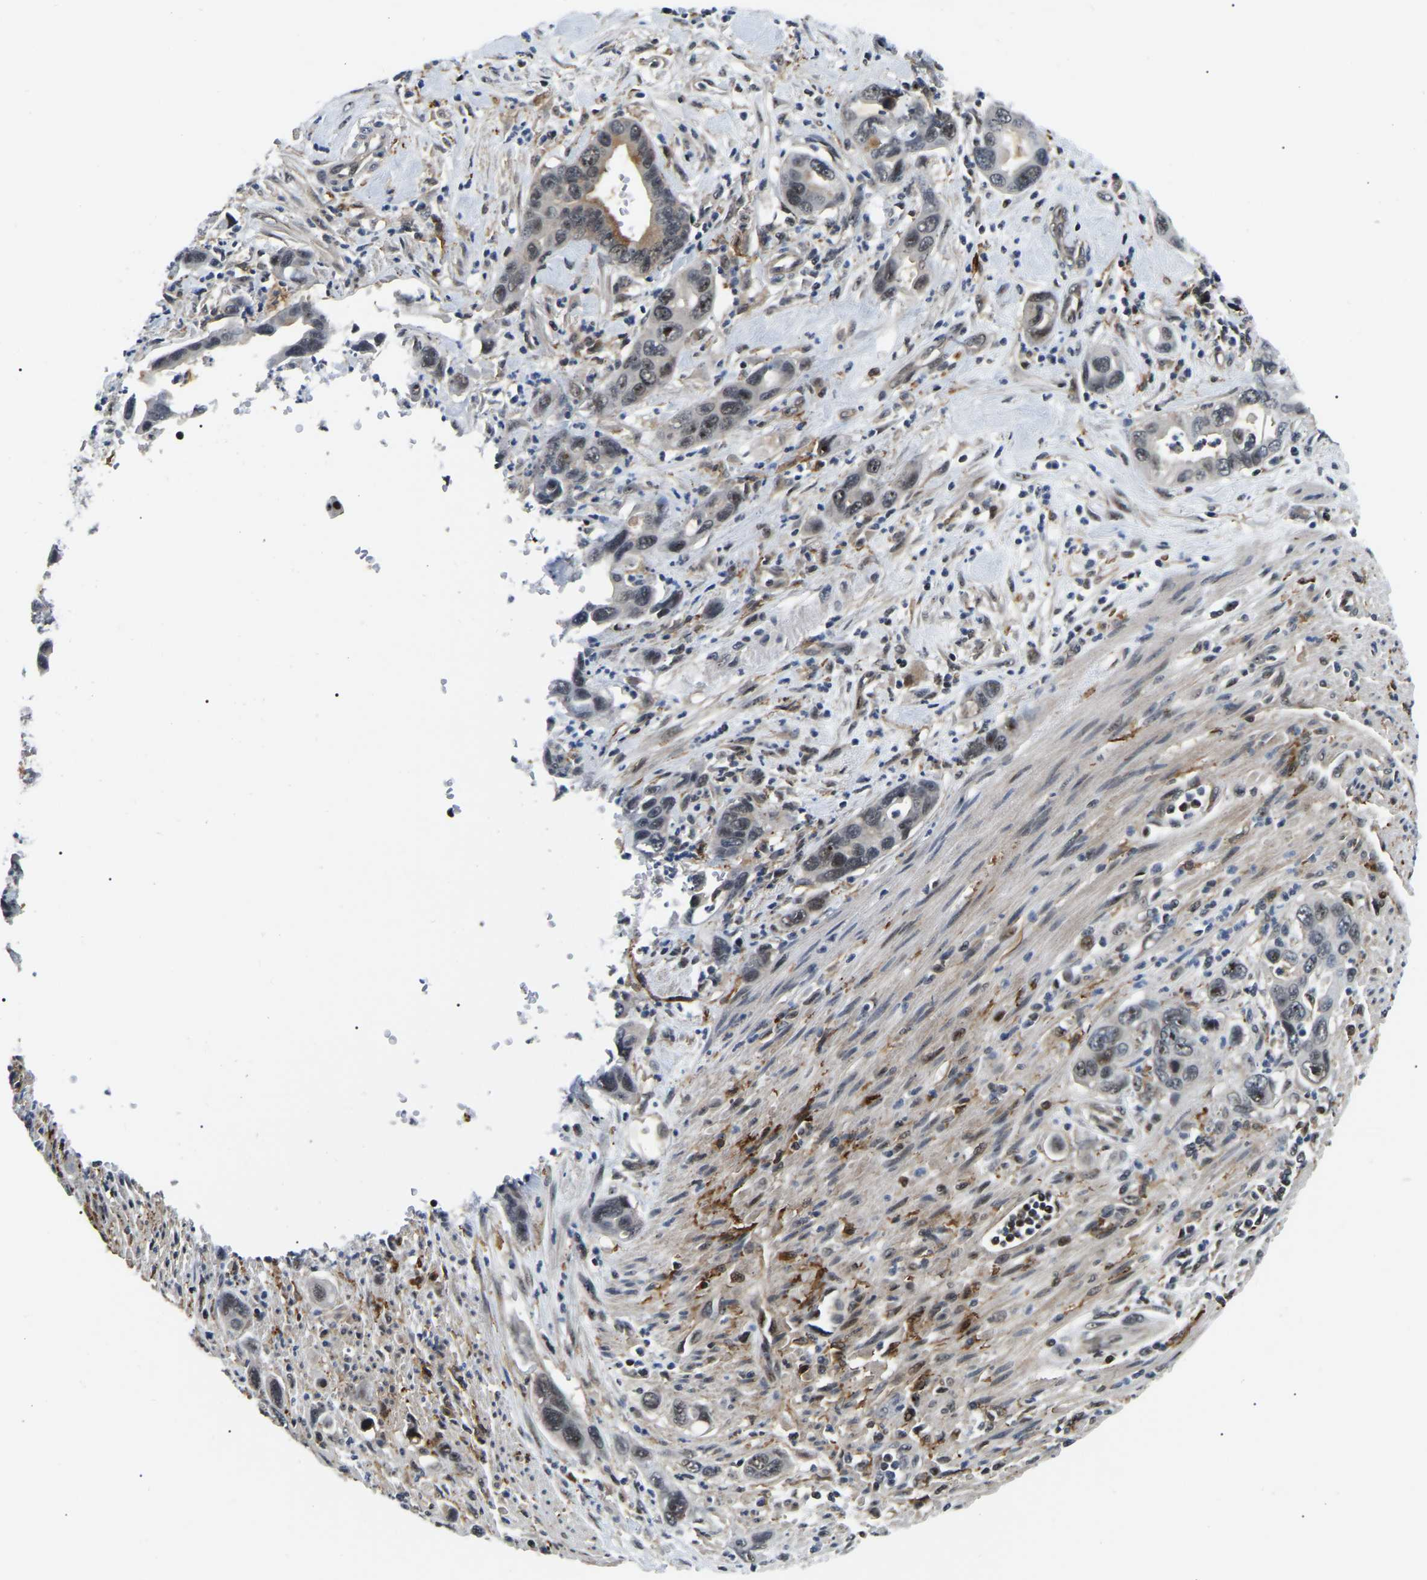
{"staining": {"intensity": "moderate", "quantity": "25%-75%", "location": "nuclear"}, "tissue": "pancreatic cancer", "cell_type": "Tumor cells", "image_type": "cancer", "snomed": [{"axis": "morphology", "description": "Adenocarcinoma, NOS"}, {"axis": "topography", "description": "Pancreas"}], "caption": "Immunohistochemical staining of pancreatic cancer (adenocarcinoma) shows medium levels of moderate nuclear expression in approximately 25%-75% of tumor cells.", "gene": "RRP1B", "patient": {"sex": "female", "age": 70}}